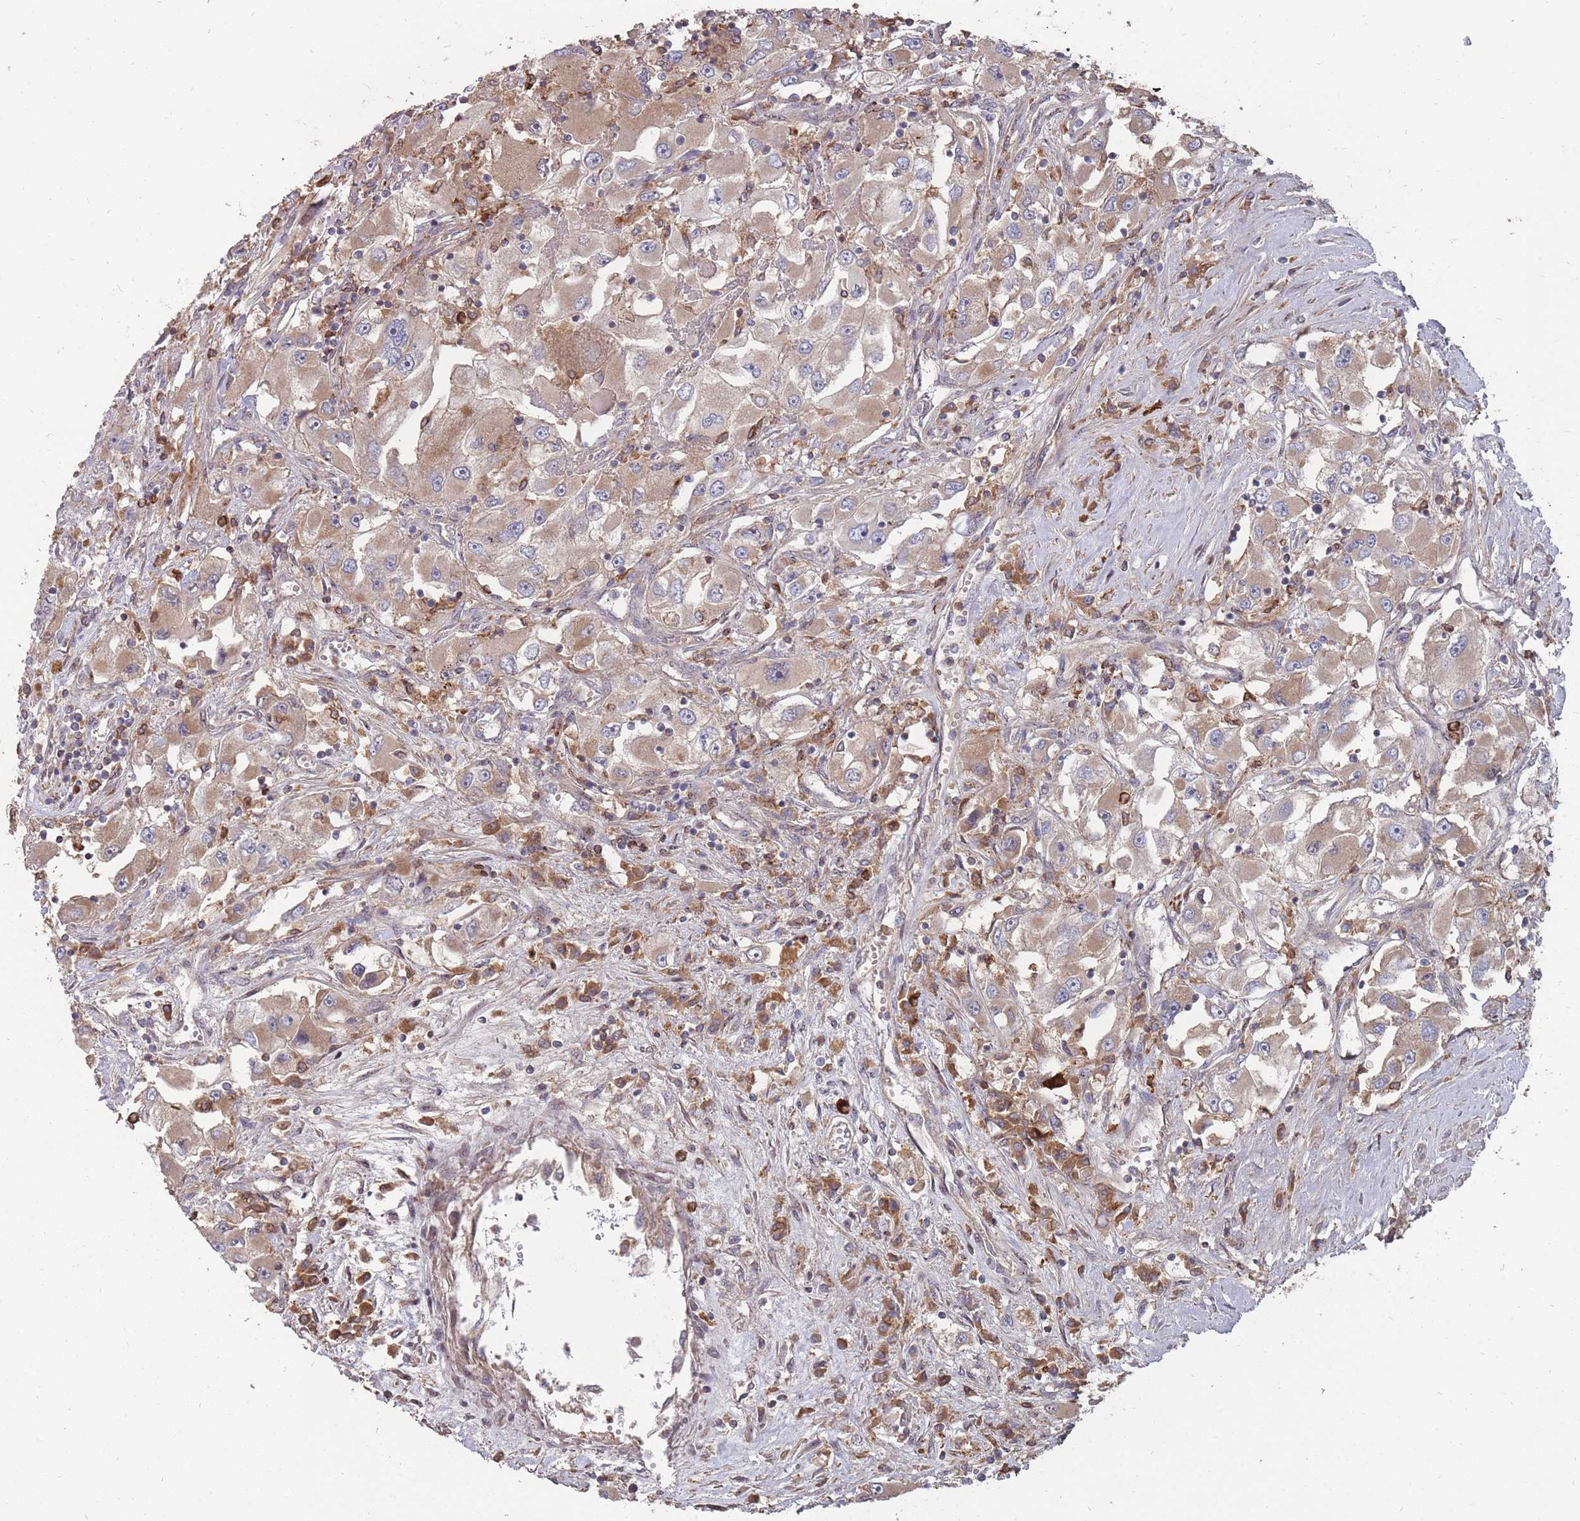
{"staining": {"intensity": "weak", "quantity": ">75%", "location": "cytoplasmic/membranous"}, "tissue": "renal cancer", "cell_type": "Tumor cells", "image_type": "cancer", "snomed": [{"axis": "morphology", "description": "Adenocarcinoma, NOS"}, {"axis": "topography", "description": "Kidney"}], "caption": "Renal adenocarcinoma tissue demonstrates weak cytoplasmic/membranous positivity in about >75% of tumor cells, visualized by immunohistochemistry.", "gene": "THSD7B", "patient": {"sex": "female", "age": 52}}